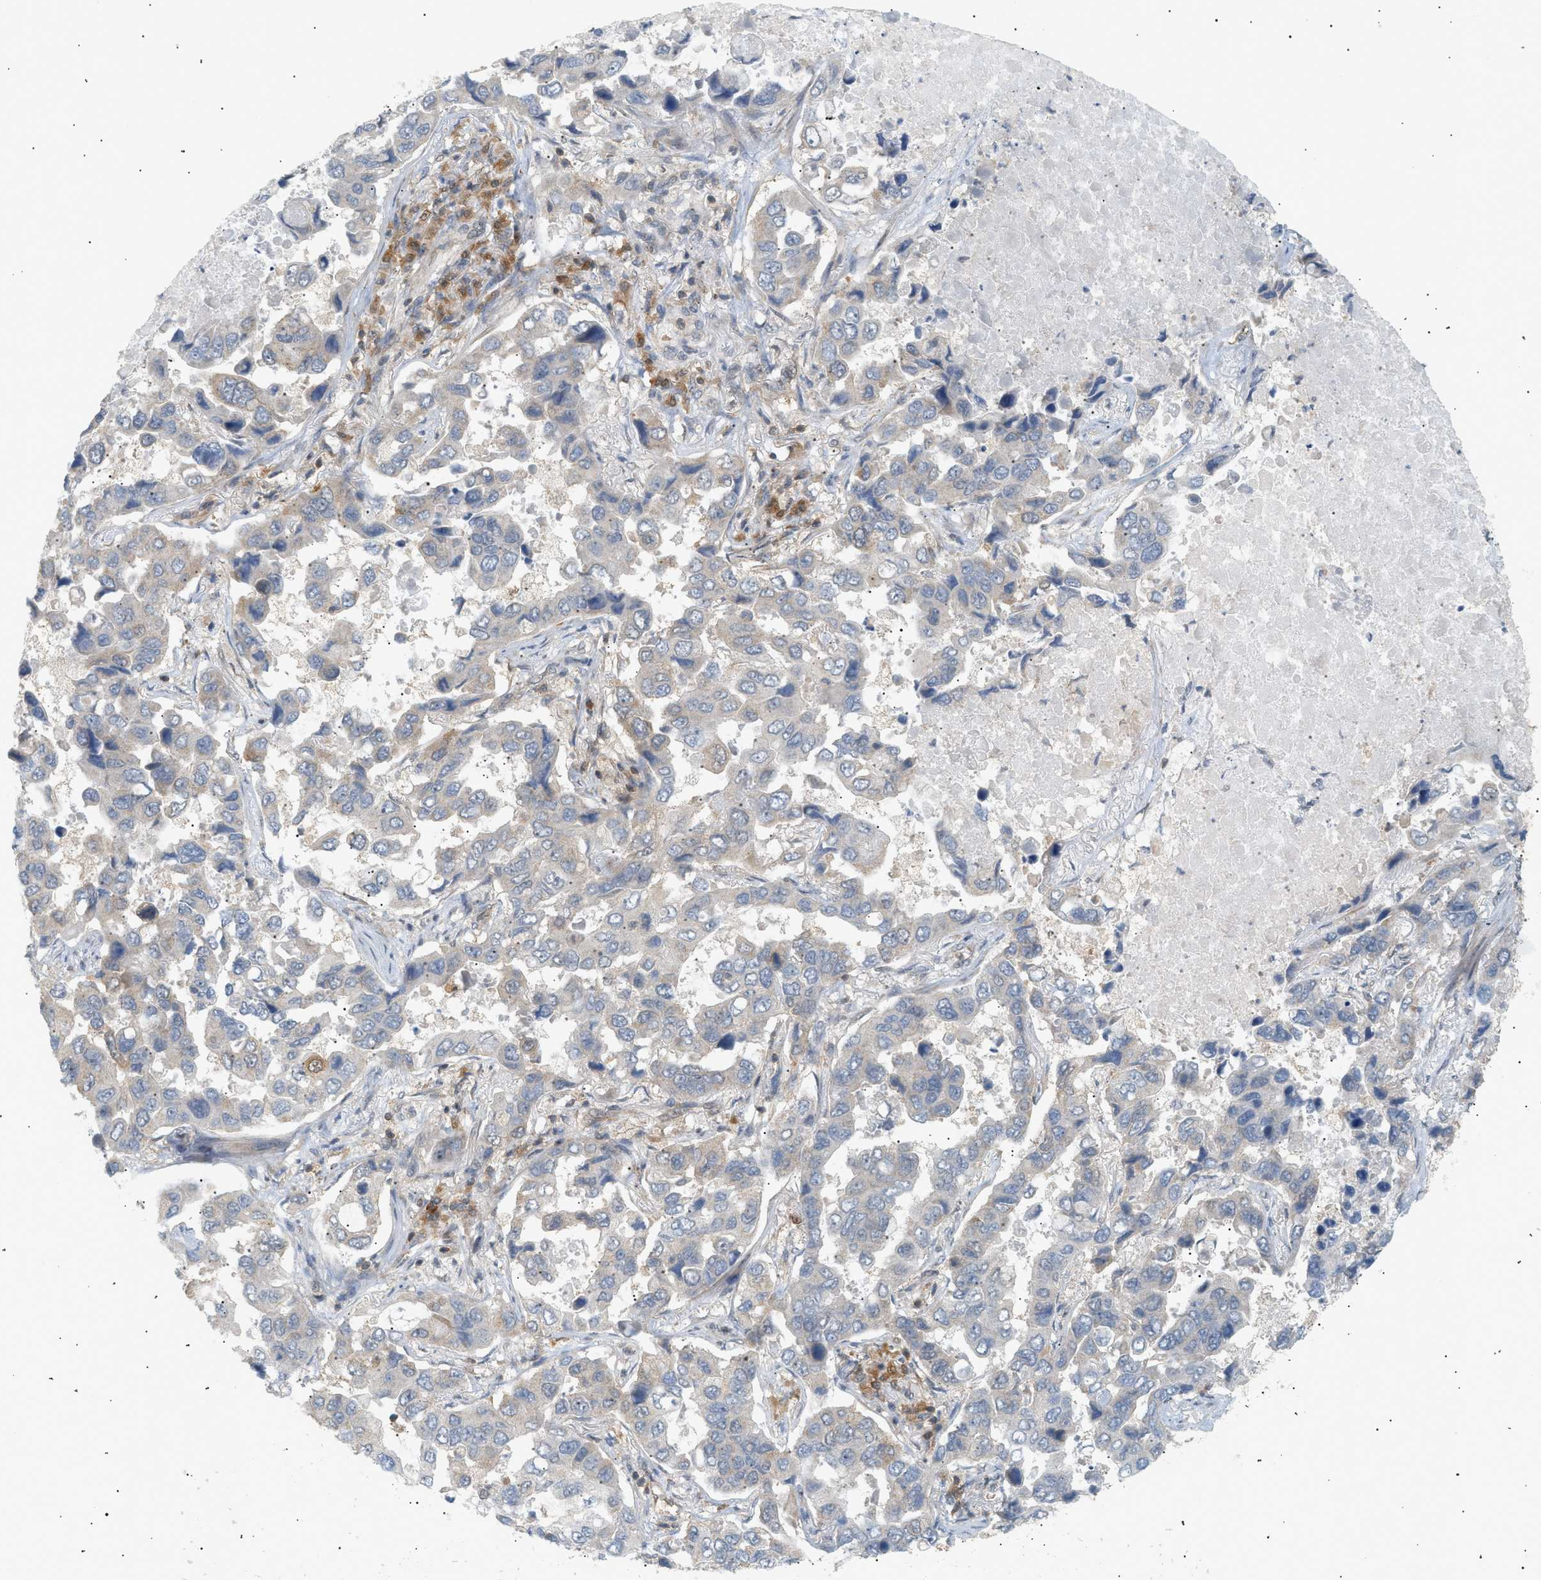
{"staining": {"intensity": "moderate", "quantity": "<25%", "location": "cytoplasmic/membranous"}, "tissue": "lung cancer", "cell_type": "Tumor cells", "image_type": "cancer", "snomed": [{"axis": "morphology", "description": "Adenocarcinoma, NOS"}, {"axis": "topography", "description": "Lung"}], "caption": "A photomicrograph of lung cancer (adenocarcinoma) stained for a protein displays moderate cytoplasmic/membranous brown staining in tumor cells.", "gene": "SHC1", "patient": {"sex": "male", "age": 64}}